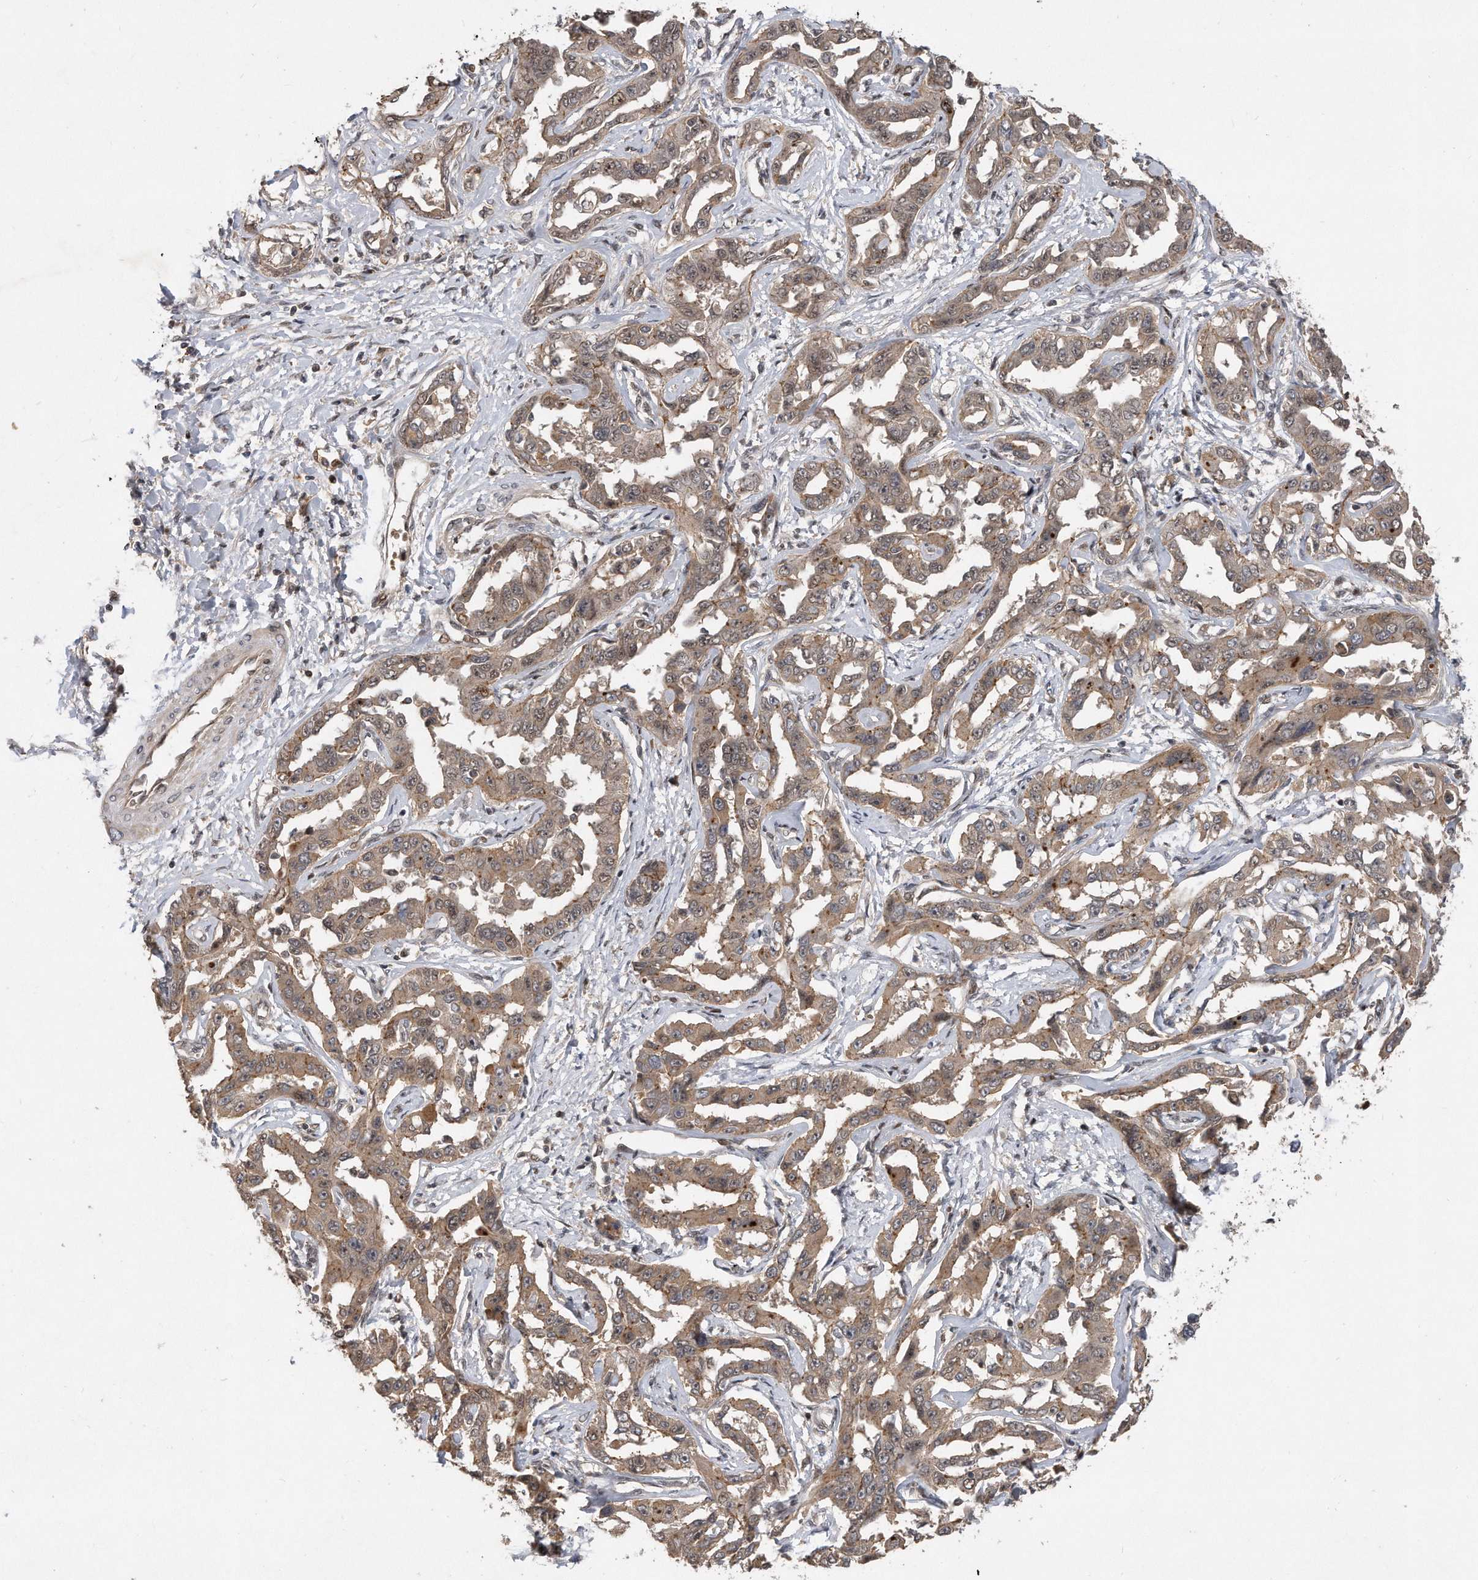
{"staining": {"intensity": "weak", "quantity": ">75%", "location": "cytoplasmic/membranous"}, "tissue": "liver cancer", "cell_type": "Tumor cells", "image_type": "cancer", "snomed": [{"axis": "morphology", "description": "Cholangiocarcinoma"}, {"axis": "topography", "description": "Liver"}], "caption": "The photomicrograph shows immunohistochemical staining of cholangiocarcinoma (liver). There is weak cytoplasmic/membranous staining is appreciated in approximately >75% of tumor cells.", "gene": "PGBD2", "patient": {"sex": "male", "age": 59}}